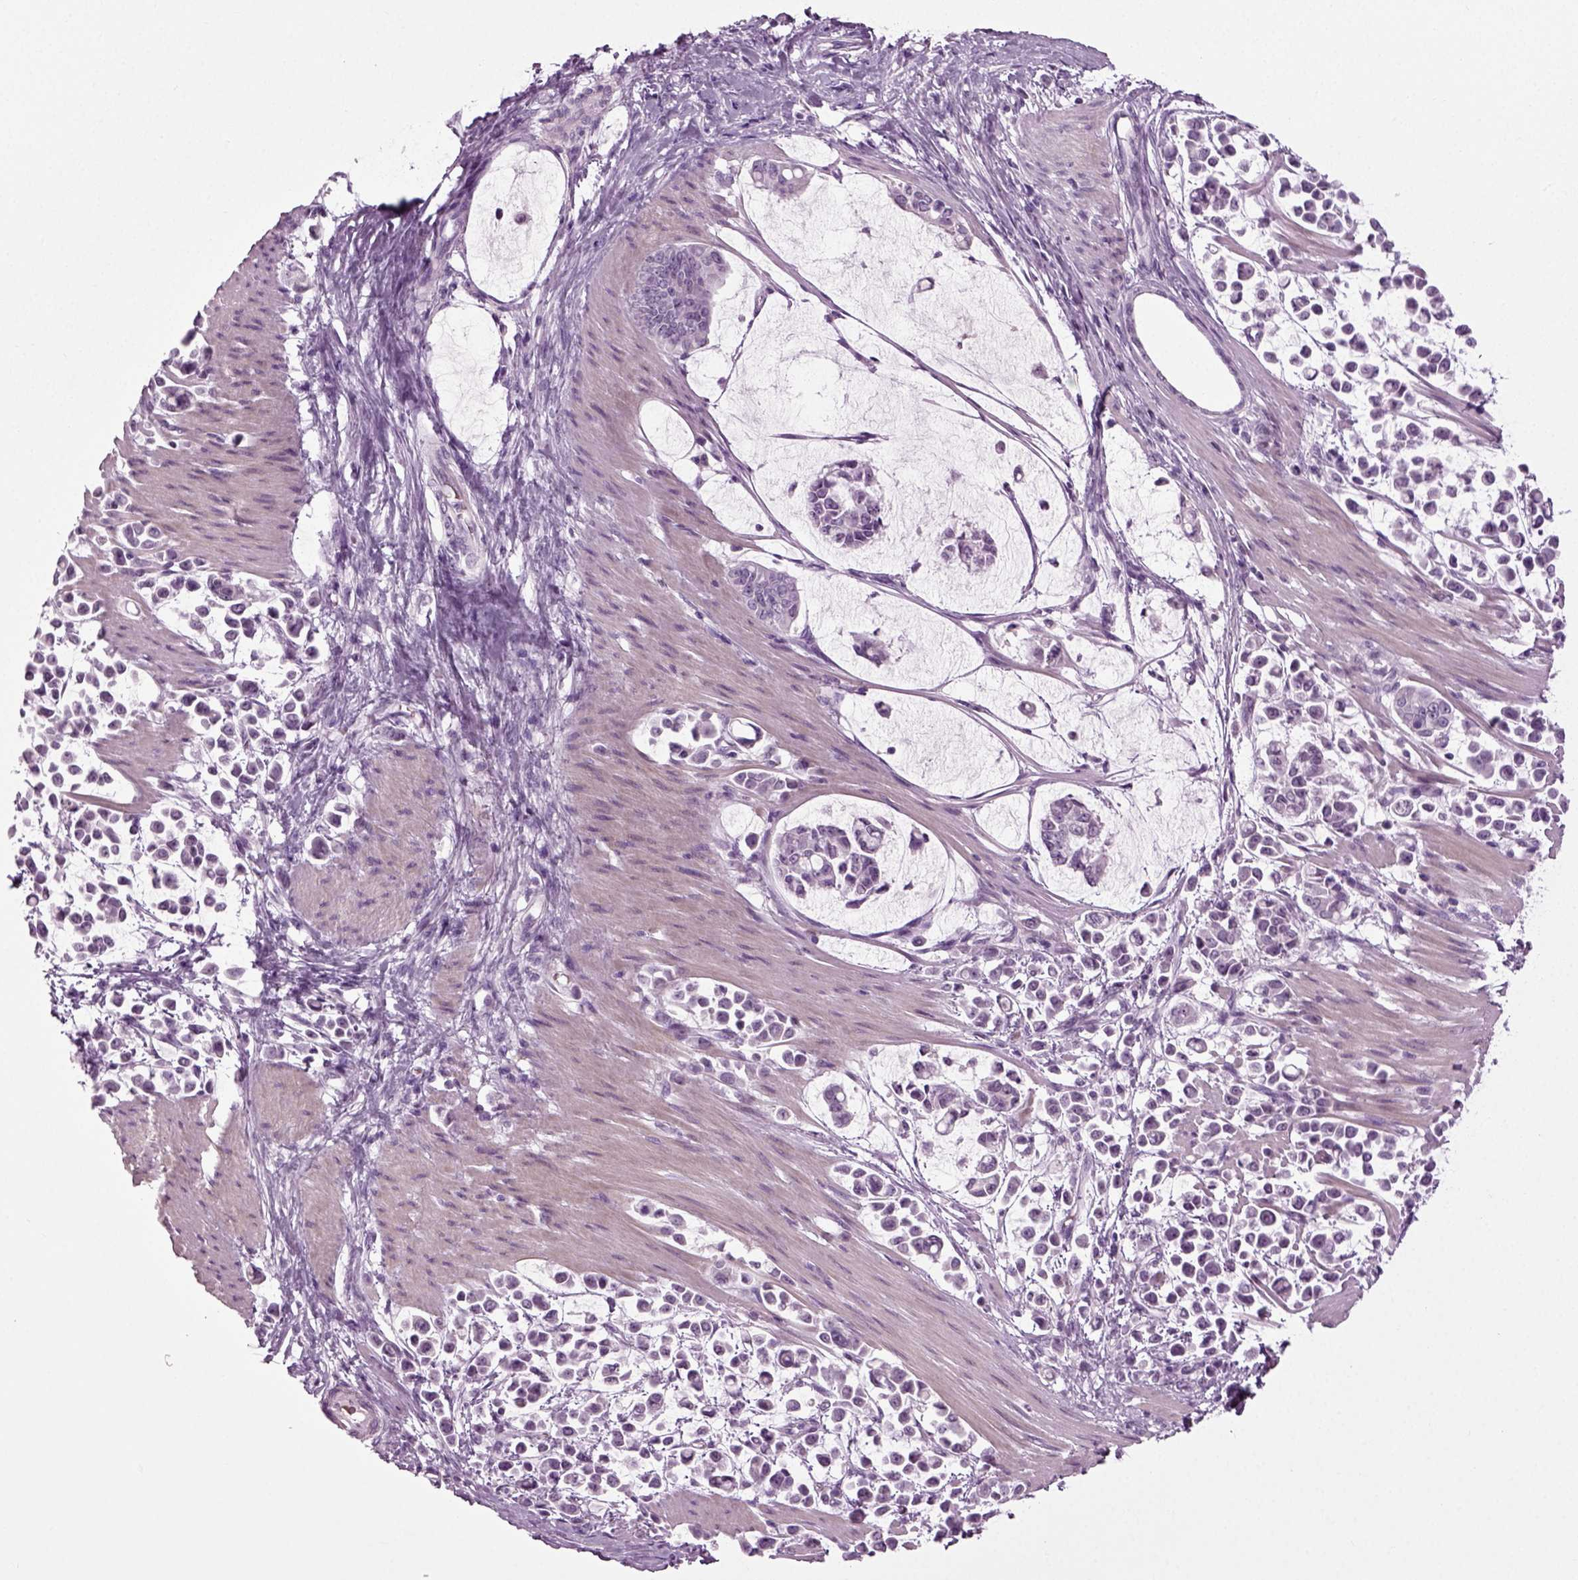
{"staining": {"intensity": "negative", "quantity": "none", "location": "none"}, "tissue": "stomach cancer", "cell_type": "Tumor cells", "image_type": "cancer", "snomed": [{"axis": "morphology", "description": "Adenocarcinoma, NOS"}, {"axis": "topography", "description": "Stomach"}], "caption": "Stomach cancer stained for a protein using IHC displays no expression tumor cells.", "gene": "ZC2HC1C", "patient": {"sex": "male", "age": 82}}